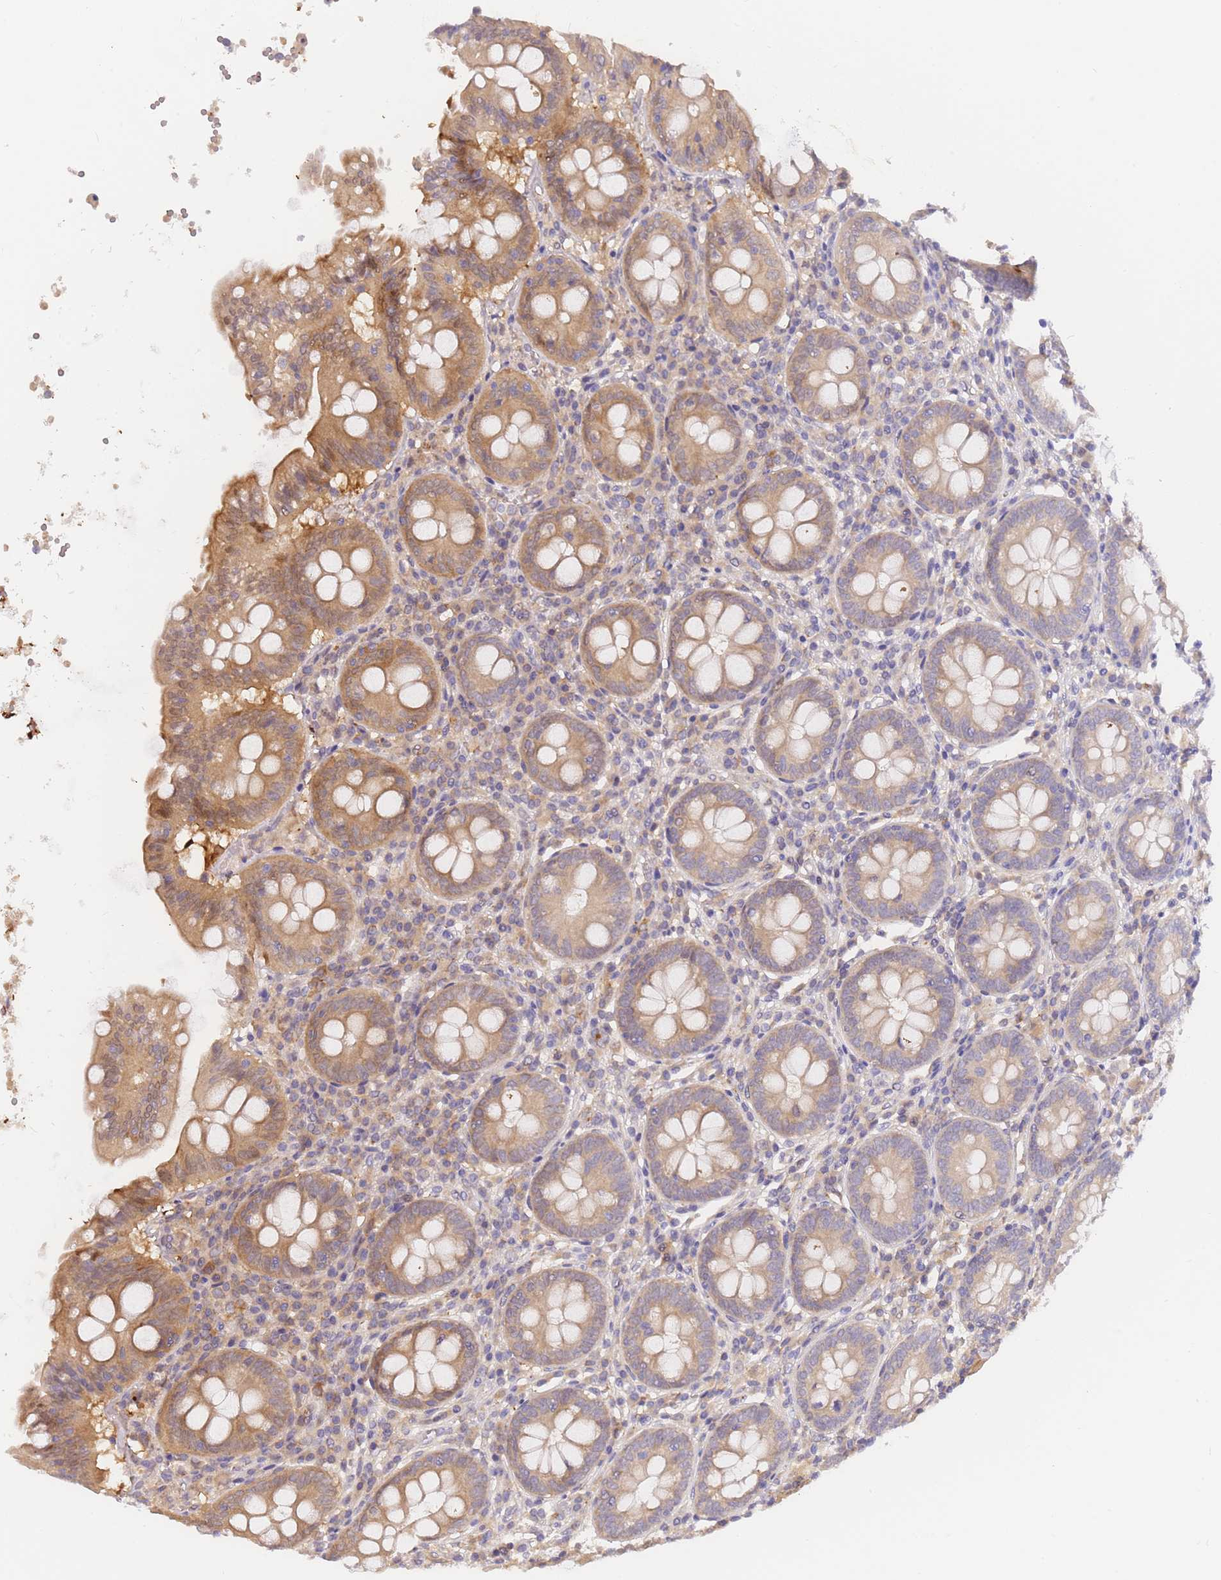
{"staining": {"intensity": "moderate", "quantity": "25%-75%", "location": "cytoplasmic/membranous"}, "tissue": "appendix", "cell_type": "Glandular cells", "image_type": "normal", "snomed": [{"axis": "morphology", "description": "Normal tissue, NOS"}, {"axis": "topography", "description": "Appendix"}], "caption": "Glandular cells show medium levels of moderate cytoplasmic/membranous expression in approximately 25%-75% of cells in benign appendix. (DAB IHC with brightfield microscopy, high magnification).", "gene": "ZNF577", "patient": {"sex": "female", "age": 54}}